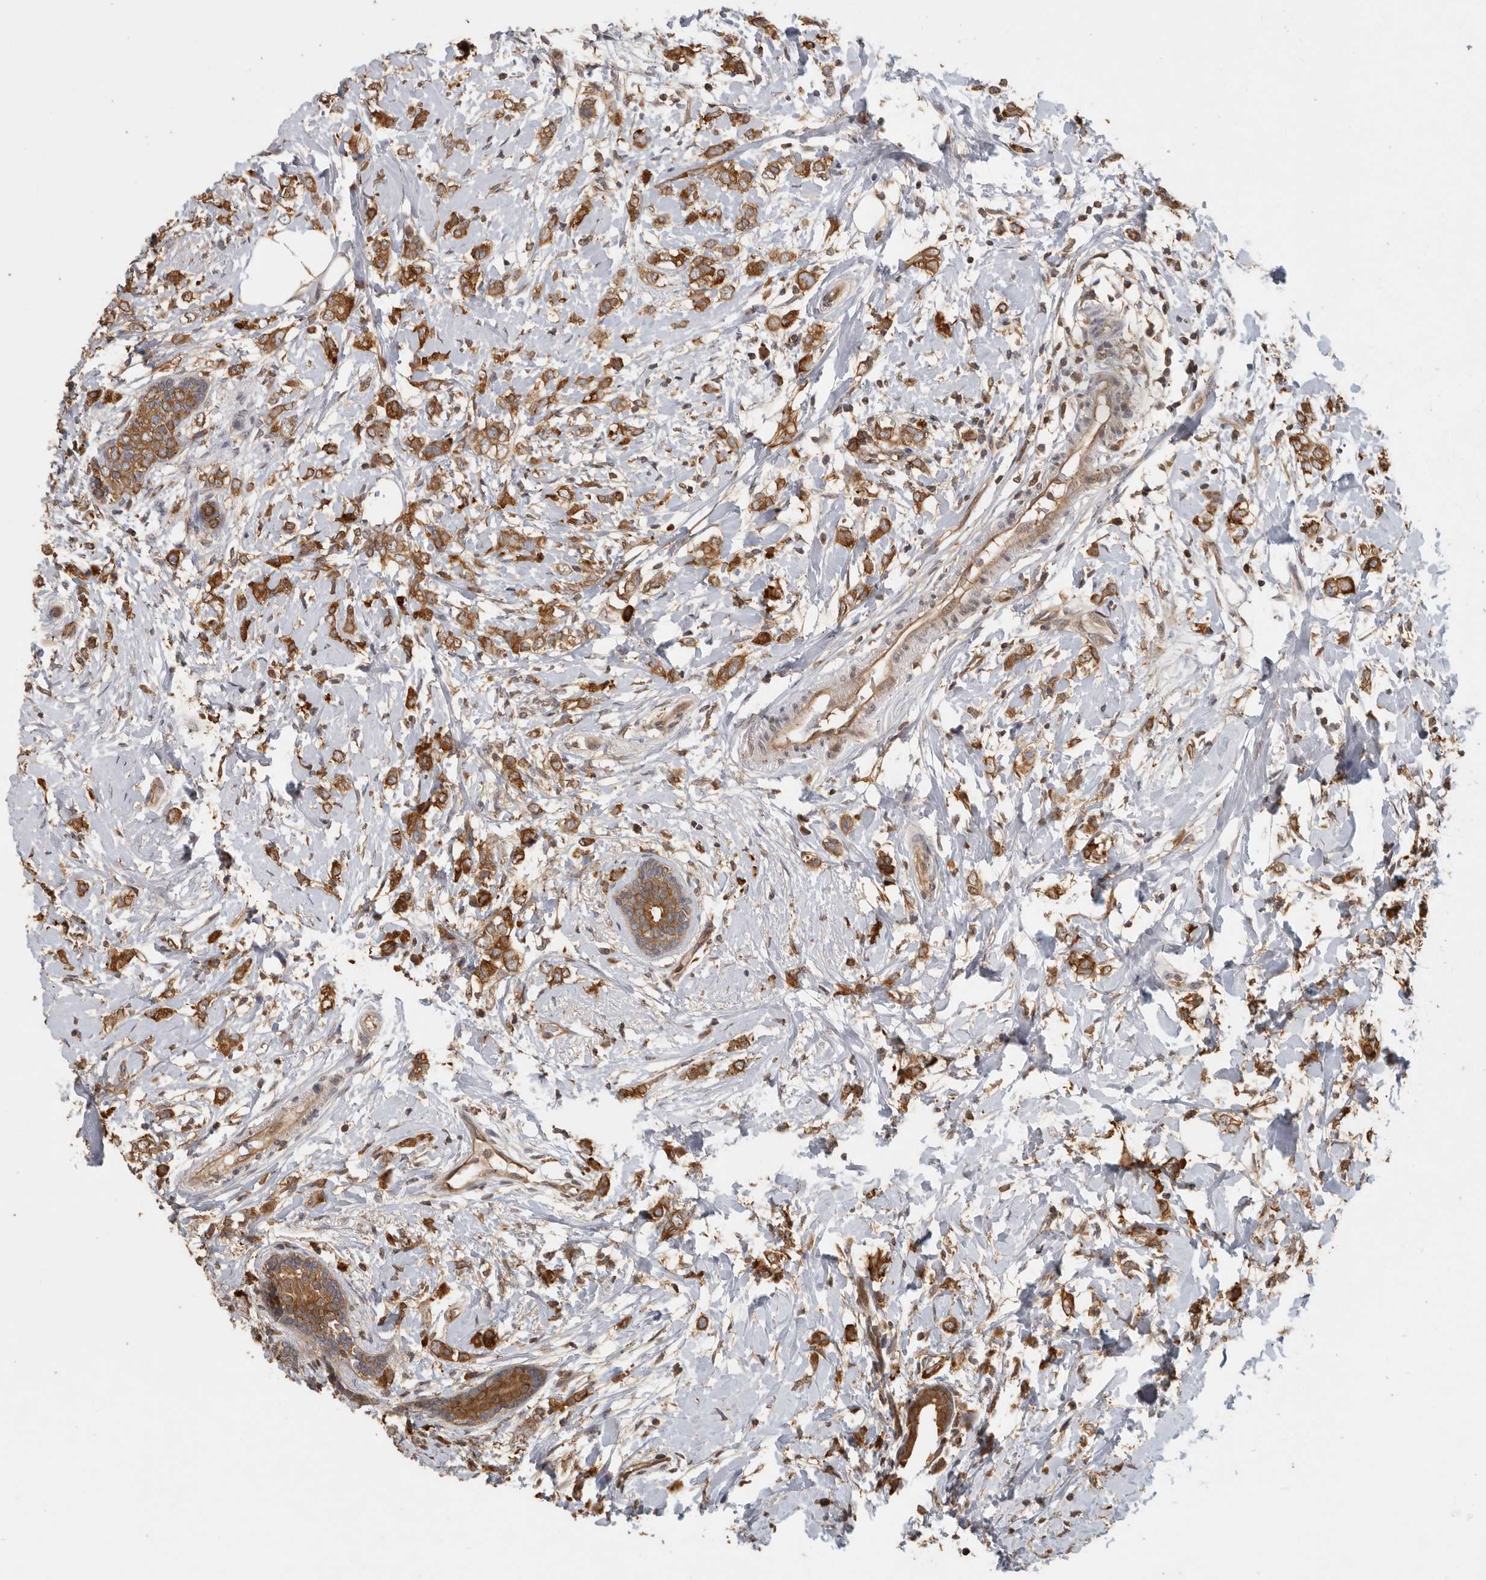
{"staining": {"intensity": "strong", "quantity": ">75%", "location": "cytoplasmic/membranous"}, "tissue": "breast cancer", "cell_type": "Tumor cells", "image_type": "cancer", "snomed": [{"axis": "morphology", "description": "Normal tissue, NOS"}, {"axis": "morphology", "description": "Lobular carcinoma"}, {"axis": "topography", "description": "Breast"}], "caption": "A photomicrograph of breast cancer (lobular carcinoma) stained for a protein exhibits strong cytoplasmic/membranous brown staining in tumor cells. (IHC, brightfield microscopy, high magnification).", "gene": "CCT8", "patient": {"sex": "female", "age": 47}}